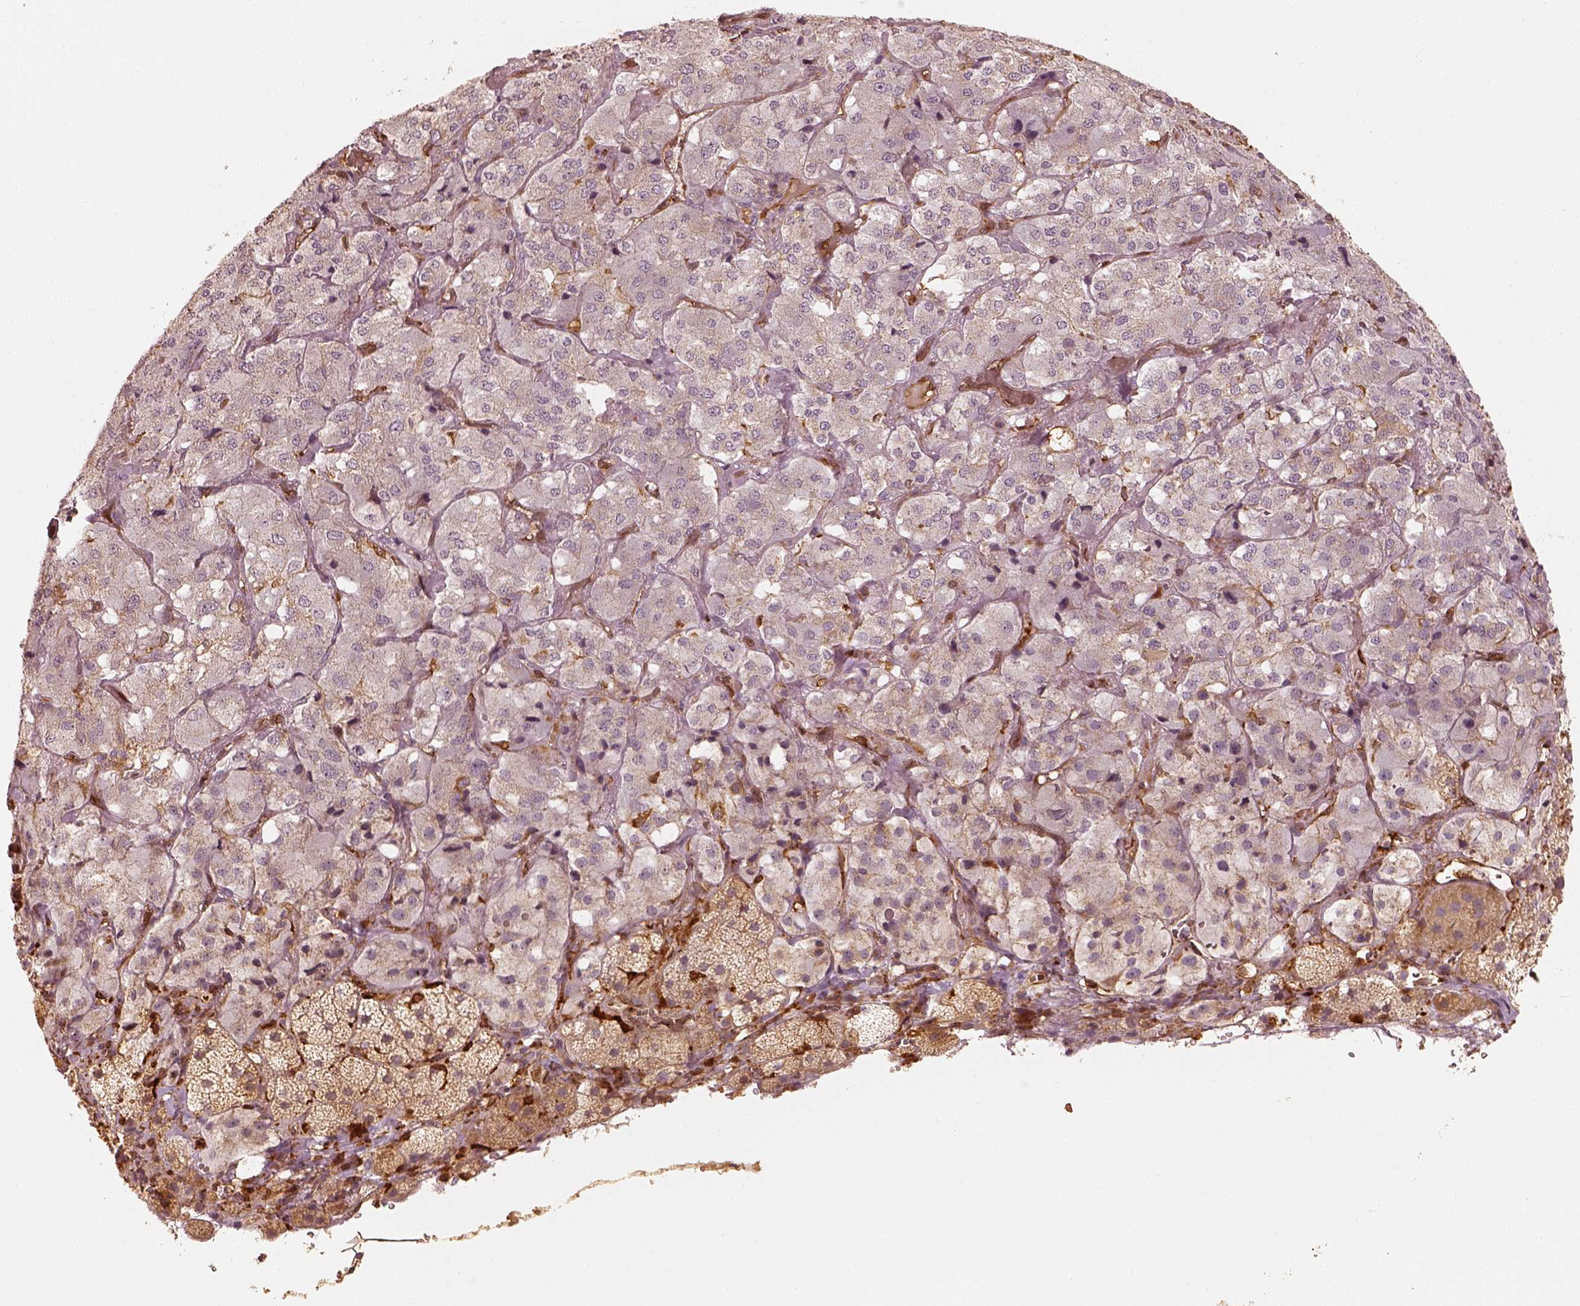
{"staining": {"intensity": "moderate", "quantity": ">75%", "location": "cytoplasmic/membranous"}, "tissue": "adrenal gland", "cell_type": "Glandular cells", "image_type": "normal", "snomed": [{"axis": "morphology", "description": "Normal tissue, NOS"}, {"axis": "topography", "description": "Adrenal gland"}], "caption": "DAB immunohistochemical staining of benign human adrenal gland demonstrates moderate cytoplasmic/membranous protein positivity in approximately >75% of glandular cells.", "gene": "FSCN1", "patient": {"sex": "male", "age": 57}}